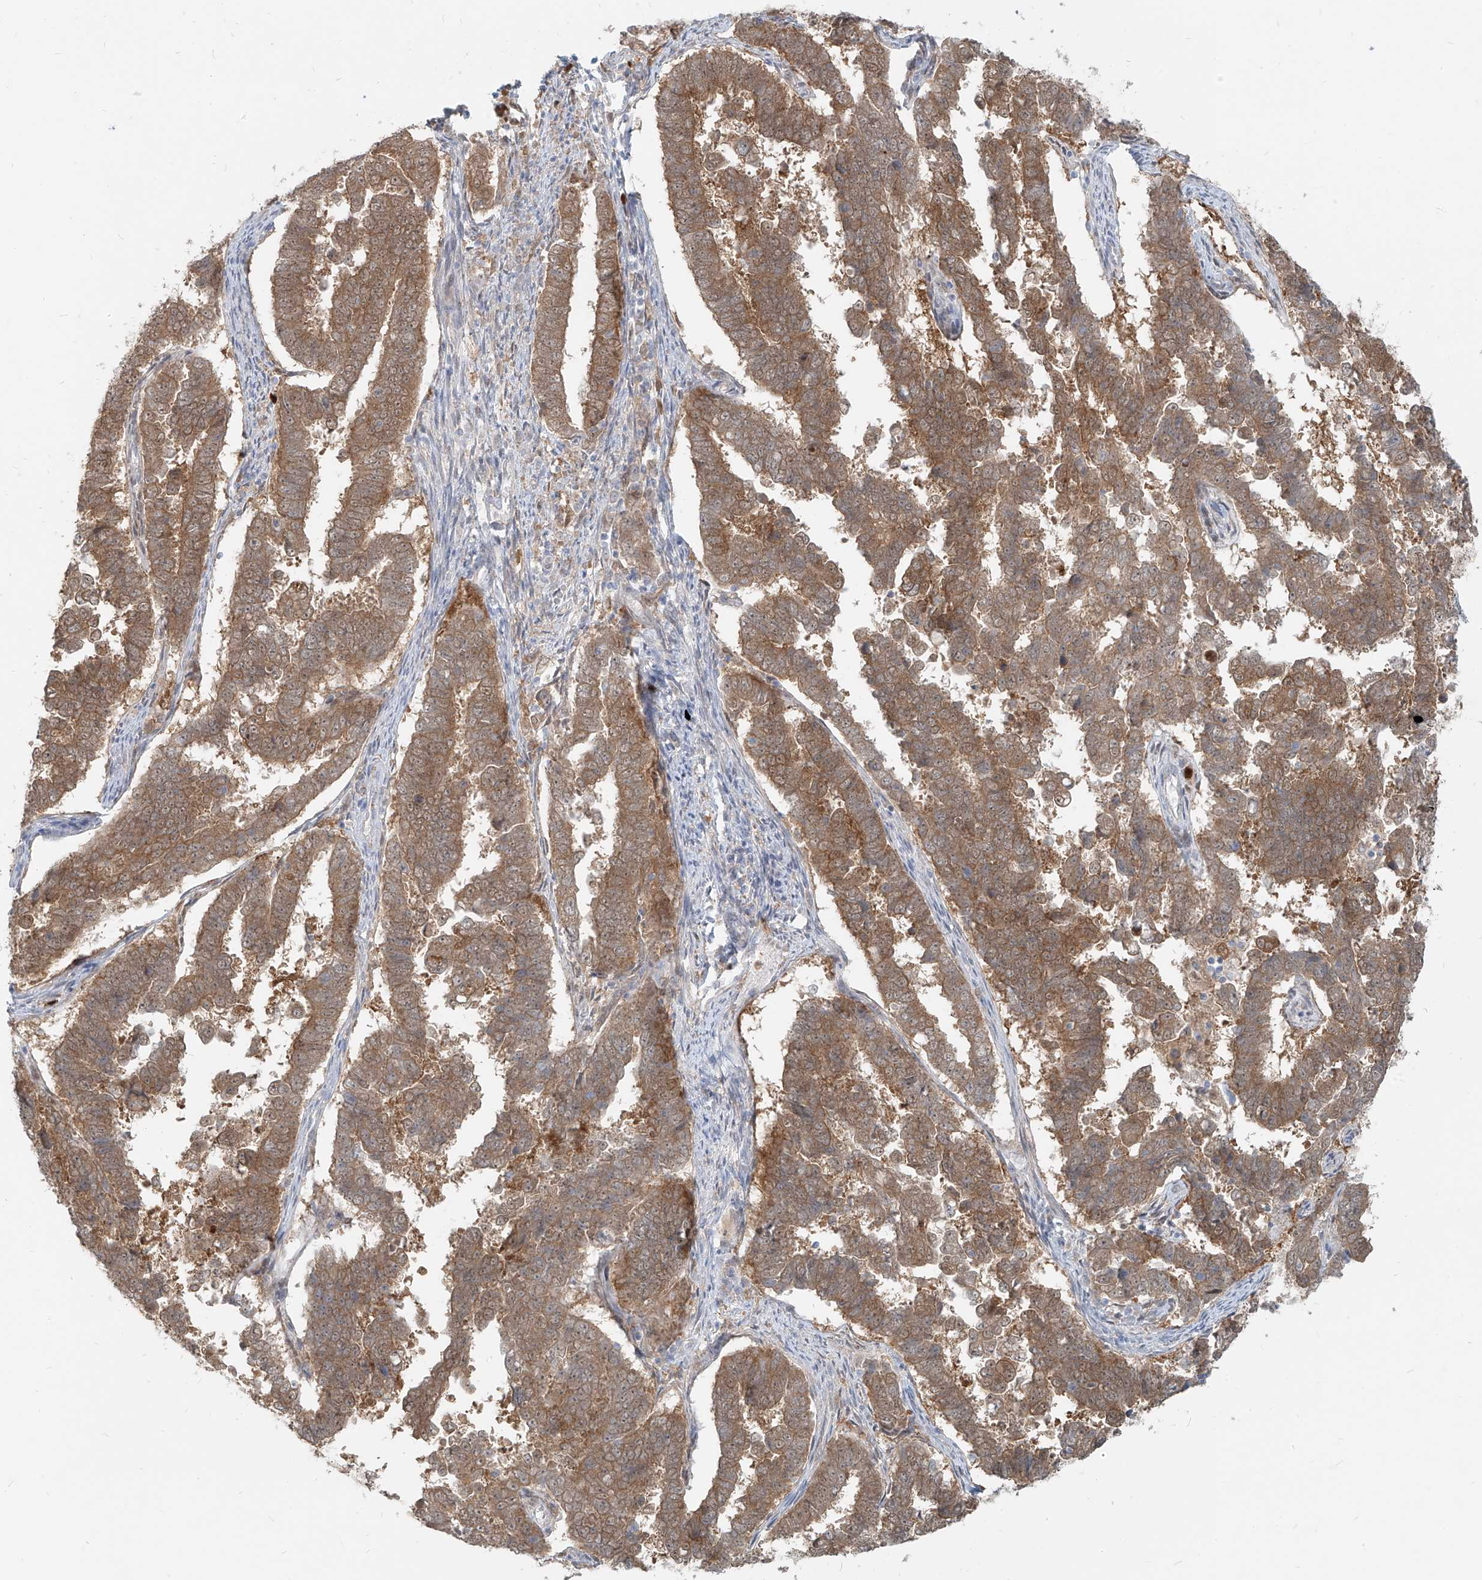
{"staining": {"intensity": "moderate", "quantity": ">75%", "location": "cytoplasmic/membranous"}, "tissue": "endometrial cancer", "cell_type": "Tumor cells", "image_type": "cancer", "snomed": [{"axis": "morphology", "description": "Adenocarcinoma, NOS"}, {"axis": "topography", "description": "Endometrium"}], "caption": "Endometrial cancer (adenocarcinoma) was stained to show a protein in brown. There is medium levels of moderate cytoplasmic/membranous positivity in approximately >75% of tumor cells.", "gene": "PGD", "patient": {"sex": "female", "age": 75}}